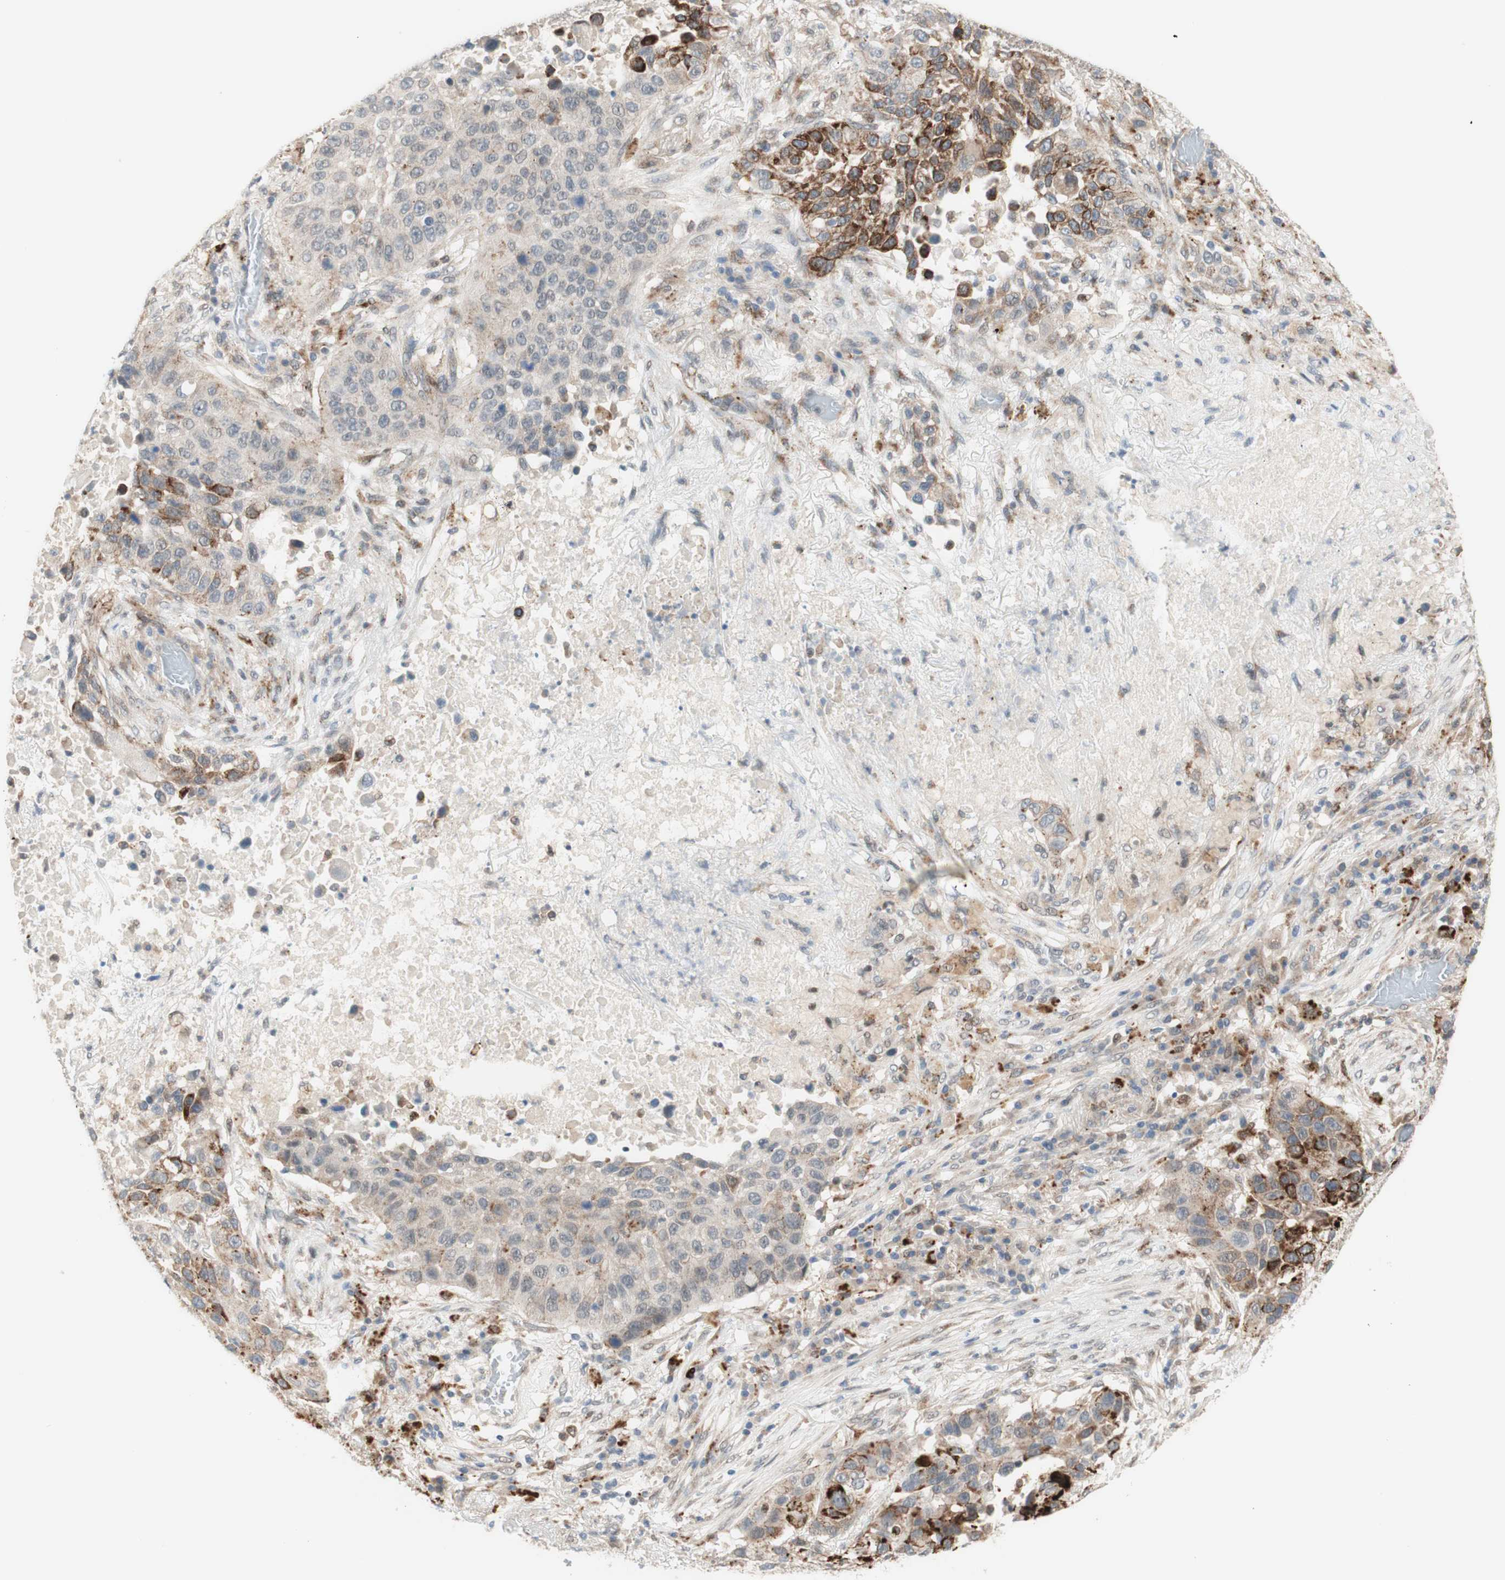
{"staining": {"intensity": "moderate", "quantity": "25%-75%", "location": "cytoplasmic/membranous"}, "tissue": "lung cancer", "cell_type": "Tumor cells", "image_type": "cancer", "snomed": [{"axis": "morphology", "description": "Squamous cell carcinoma, NOS"}, {"axis": "topography", "description": "Lung"}], "caption": "Tumor cells show medium levels of moderate cytoplasmic/membranous staining in about 25%-75% of cells in lung cancer.", "gene": "GAPT", "patient": {"sex": "male", "age": 57}}